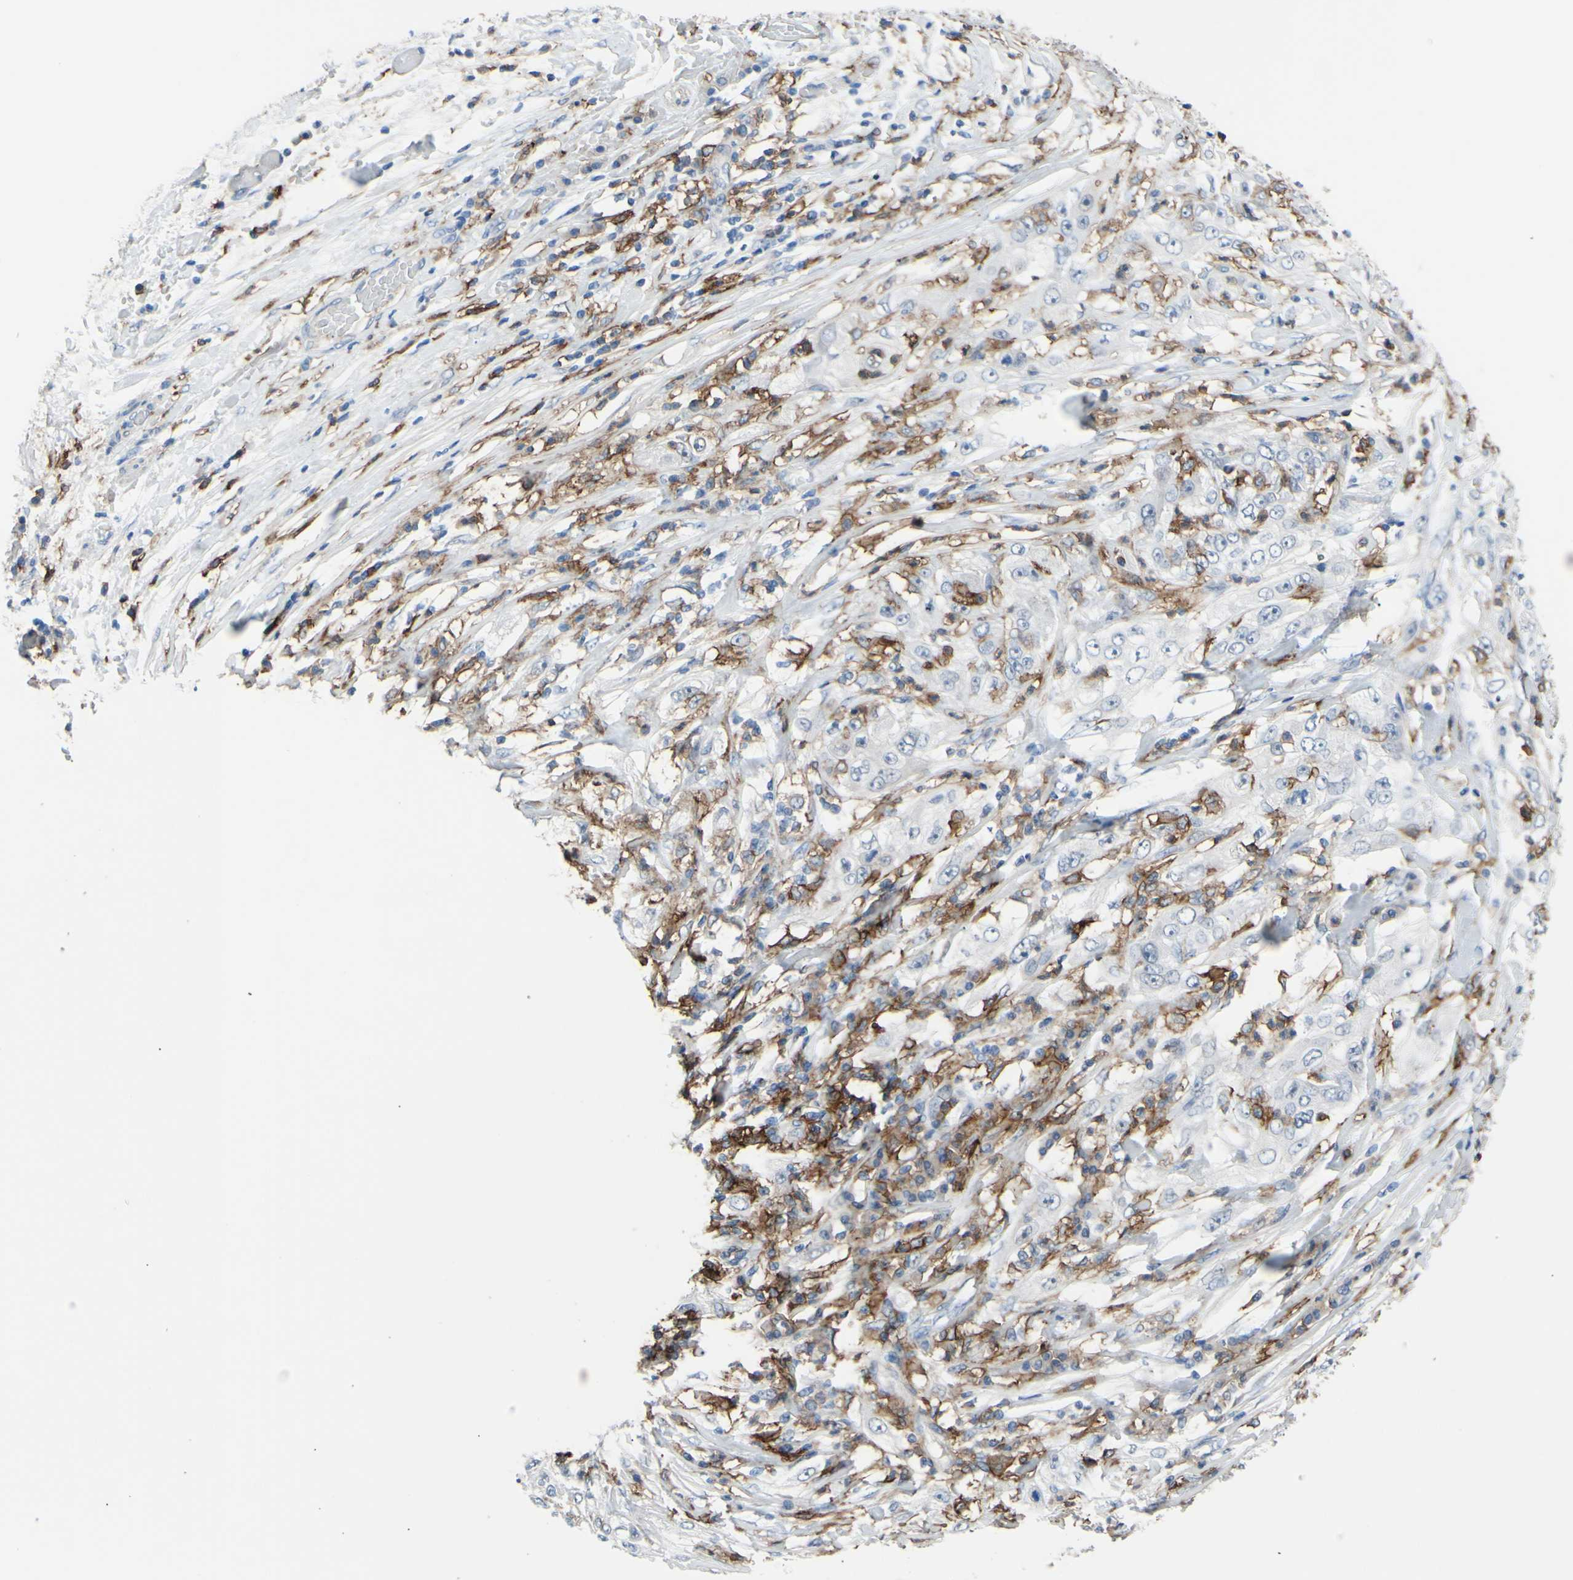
{"staining": {"intensity": "negative", "quantity": "none", "location": "none"}, "tissue": "lung cancer", "cell_type": "Tumor cells", "image_type": "cancer", "snomed": [{"axis": "morphology", "description": "Inflammation, NOS"}, {"axis": "morphology", "description": "Squamous cell carcinoma, NOS"}, {"axis": "topography", "description": "Lymph node"}, {"axis": "topography", "description": "Soft tissue"}, {"axis": "topography", "description": "Lung"}], "caption": "Immunohistochemistry (IHC) image of neoplastic tissue: squamous cell carcinoma (lung) stained with DAB (3,3'-diaminobenzidine) reveals no significant protein expression in tumor cells.", "gene": "FCGR2A", "patient": {"sex": "male", "age": 66}}